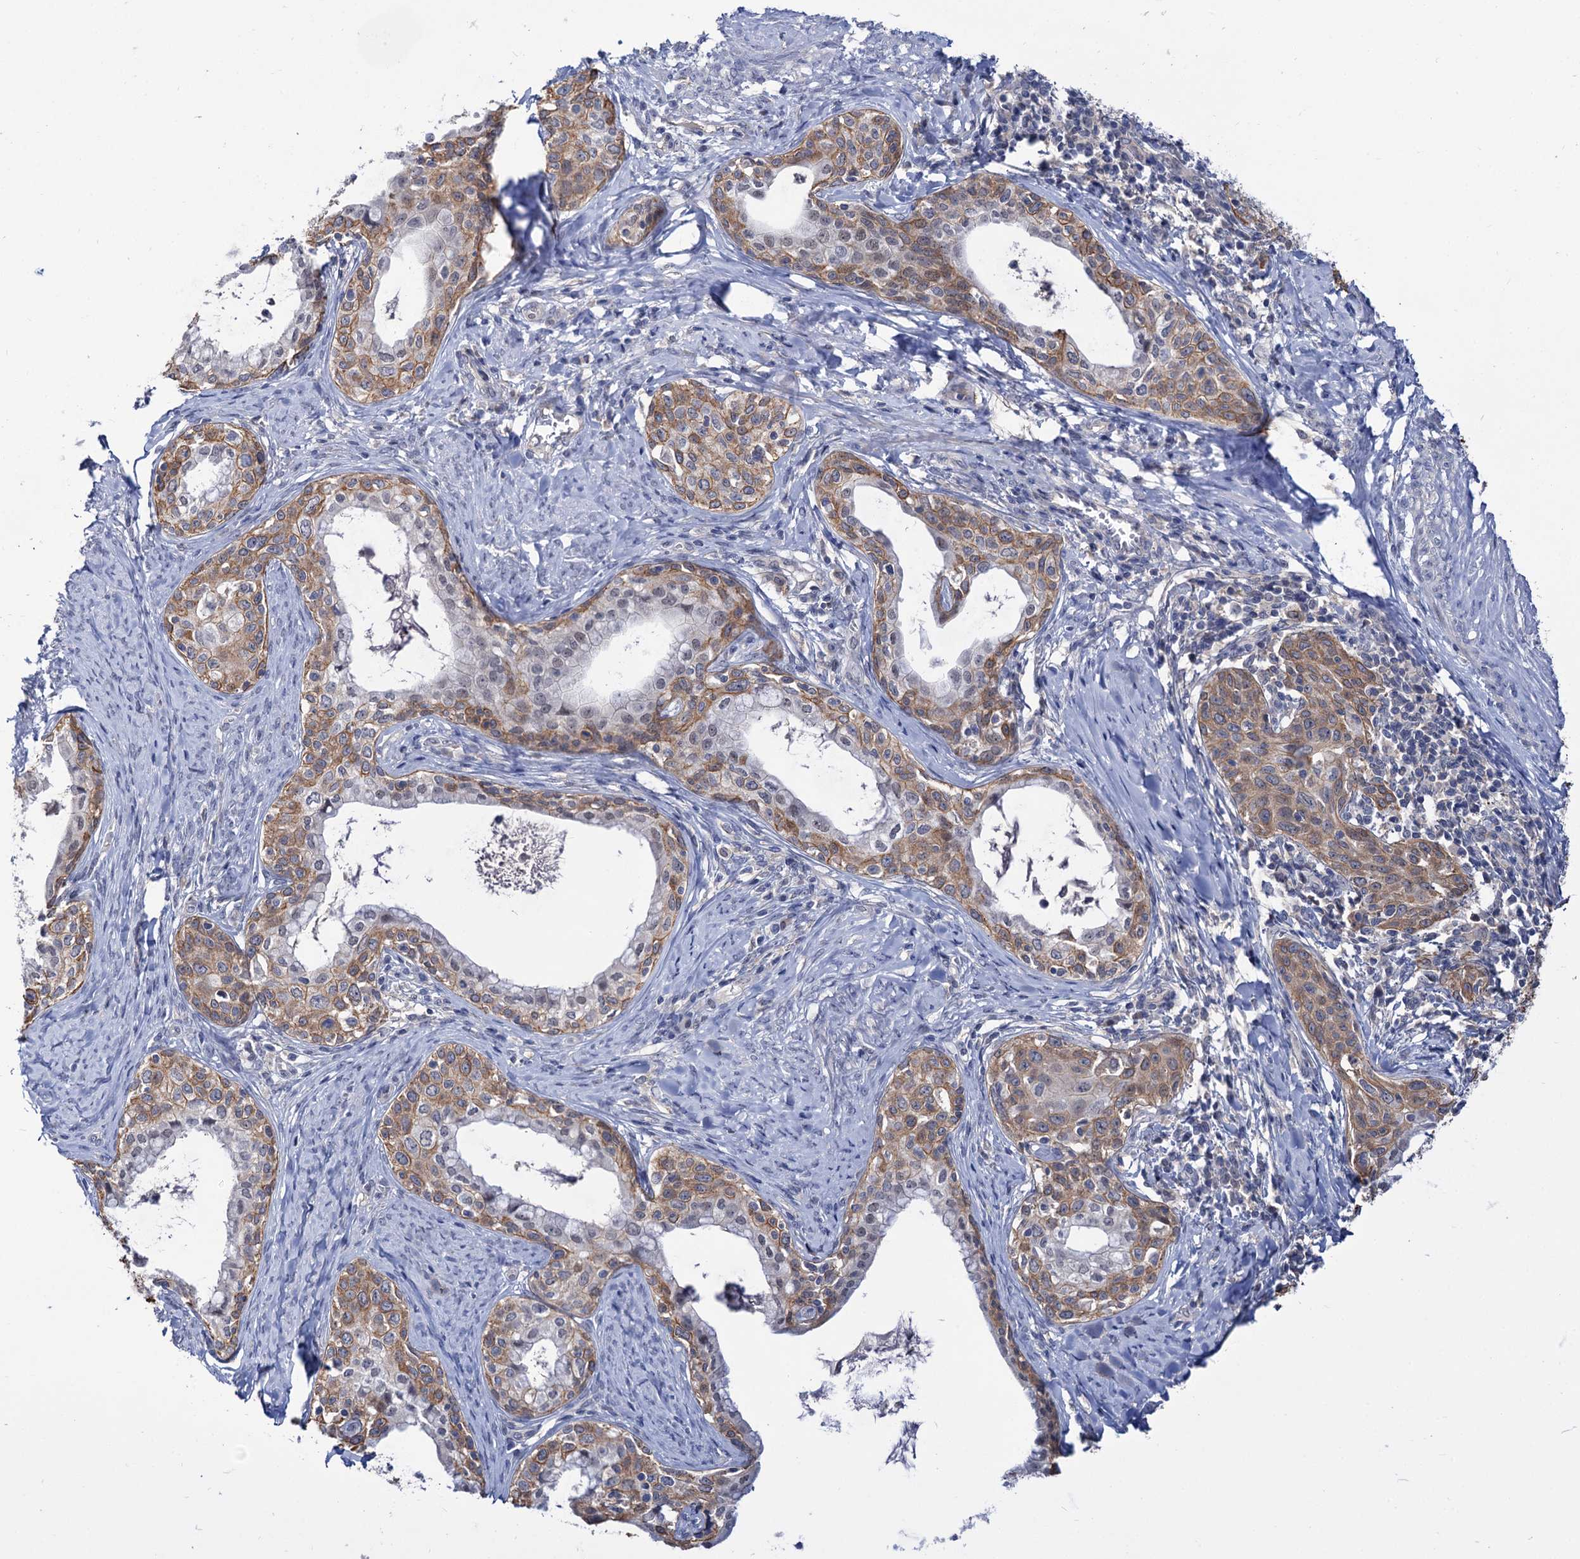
{"staining": {"intensity": "moderate", "quantity": ">75%", "location": "cytoplasmic/membranous"}, "tissue": "cervical cancer", "cell_type": "Tumor cells", "image_type": "cancer", "snomed": [{"axis": "morphology", "description": "Squamous cell carcinoma, NOS"}, {"axis": "morphology", "description": "Adenocarcinoma, NOS"}, {"axis": "topography", "description": "Cervix"}], "caption": "IHC staining of adenocarcinoma (cervical), which displays medium levels of moderate cytoplasmic/membranous positivity in about >75% of tumor cells indicating moderate cytoplasmic/membranous protein staining. The staining was performed using DAB (3,3'-diaminobenzidine) (brown) for protein detection and nuclei were counterstained in hematoxylin (blue).", "gene": "NEK10", "patient": {"sex": "female", "age": 52}}